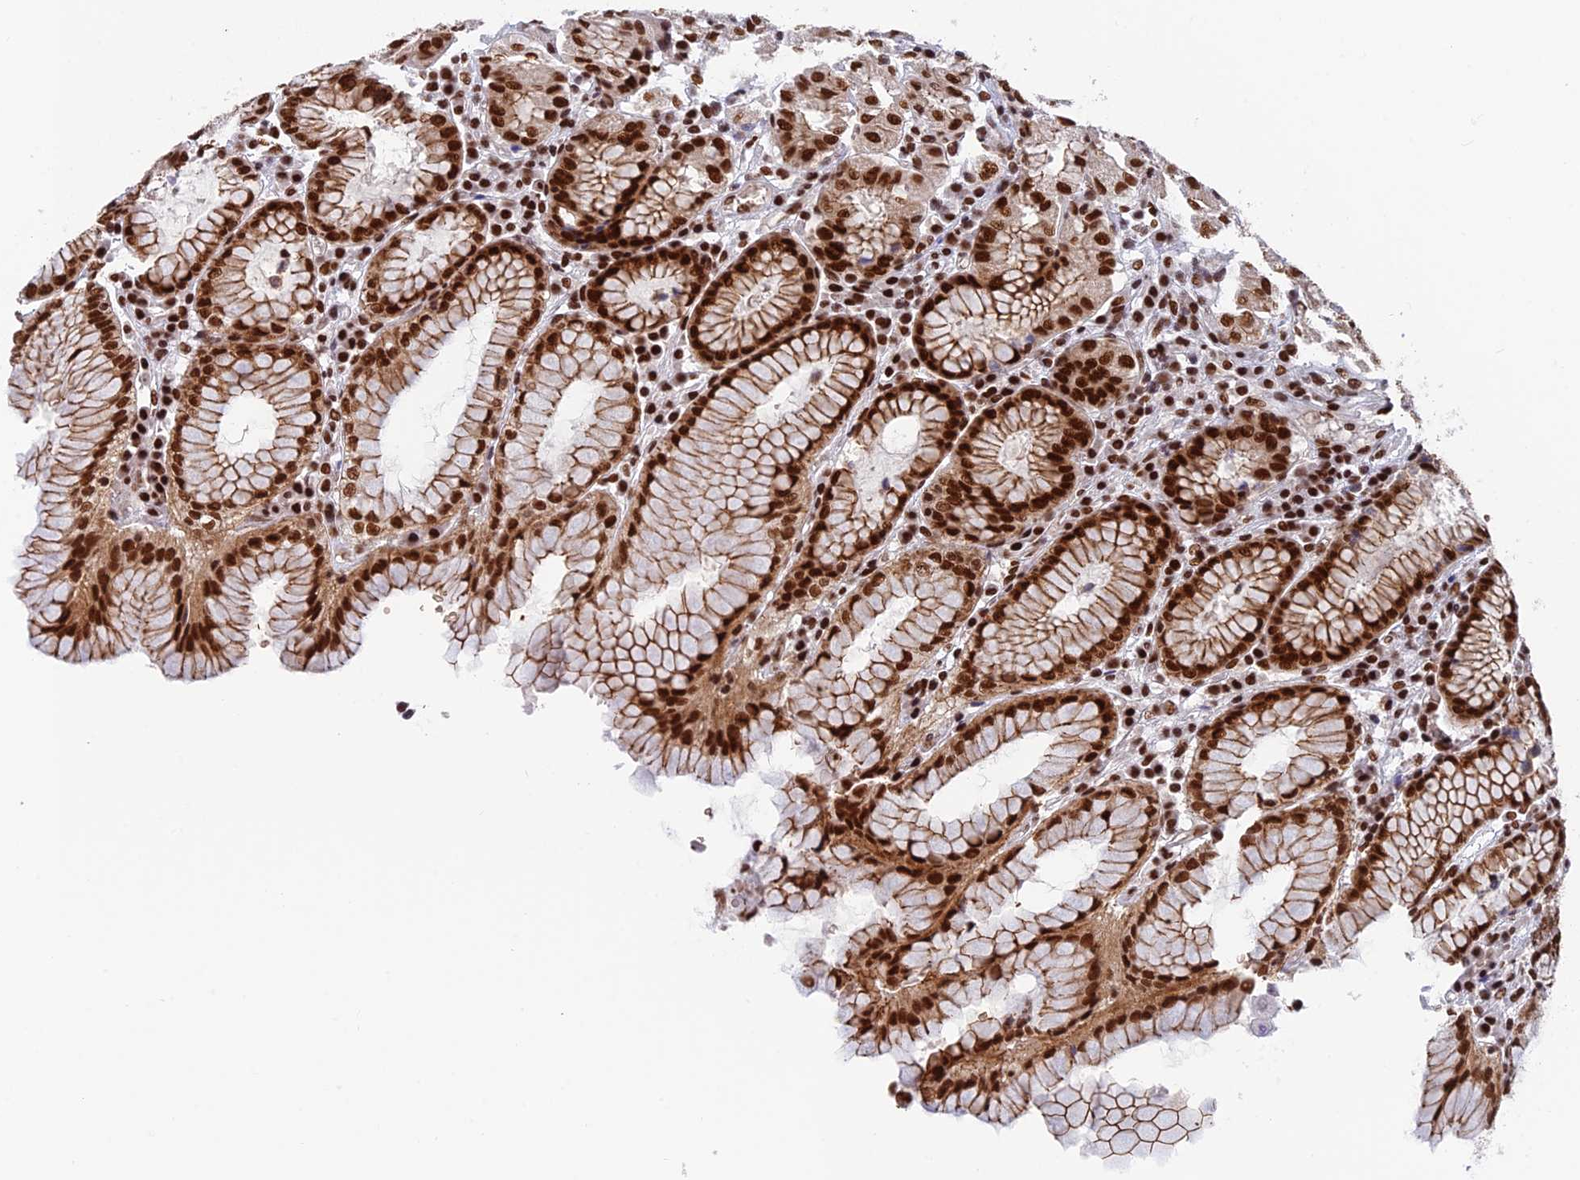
{"staining": {"intensity": "strong", "quantity": ">75%", "location": "cytoplasmic/membranous,nuclear"}, "tissue": "stomach", "cell_type": "Glandular cells", "image_type": "normal", "snomed": [{"axis": "morphology", "description": "Normal tissue, NOS"}, {"axis": "topography", "description": "Stomach"}, {"axis": "topography", "description": "Stomach, lower"}], "caption": "A brown stain labels strong cytoplasmic/membranous,nuclear expression of a protein in glandular cells of normal human stomach.", "gene": "EEF1AKMT3", "patient": {"sex": "female", "age": 56}}